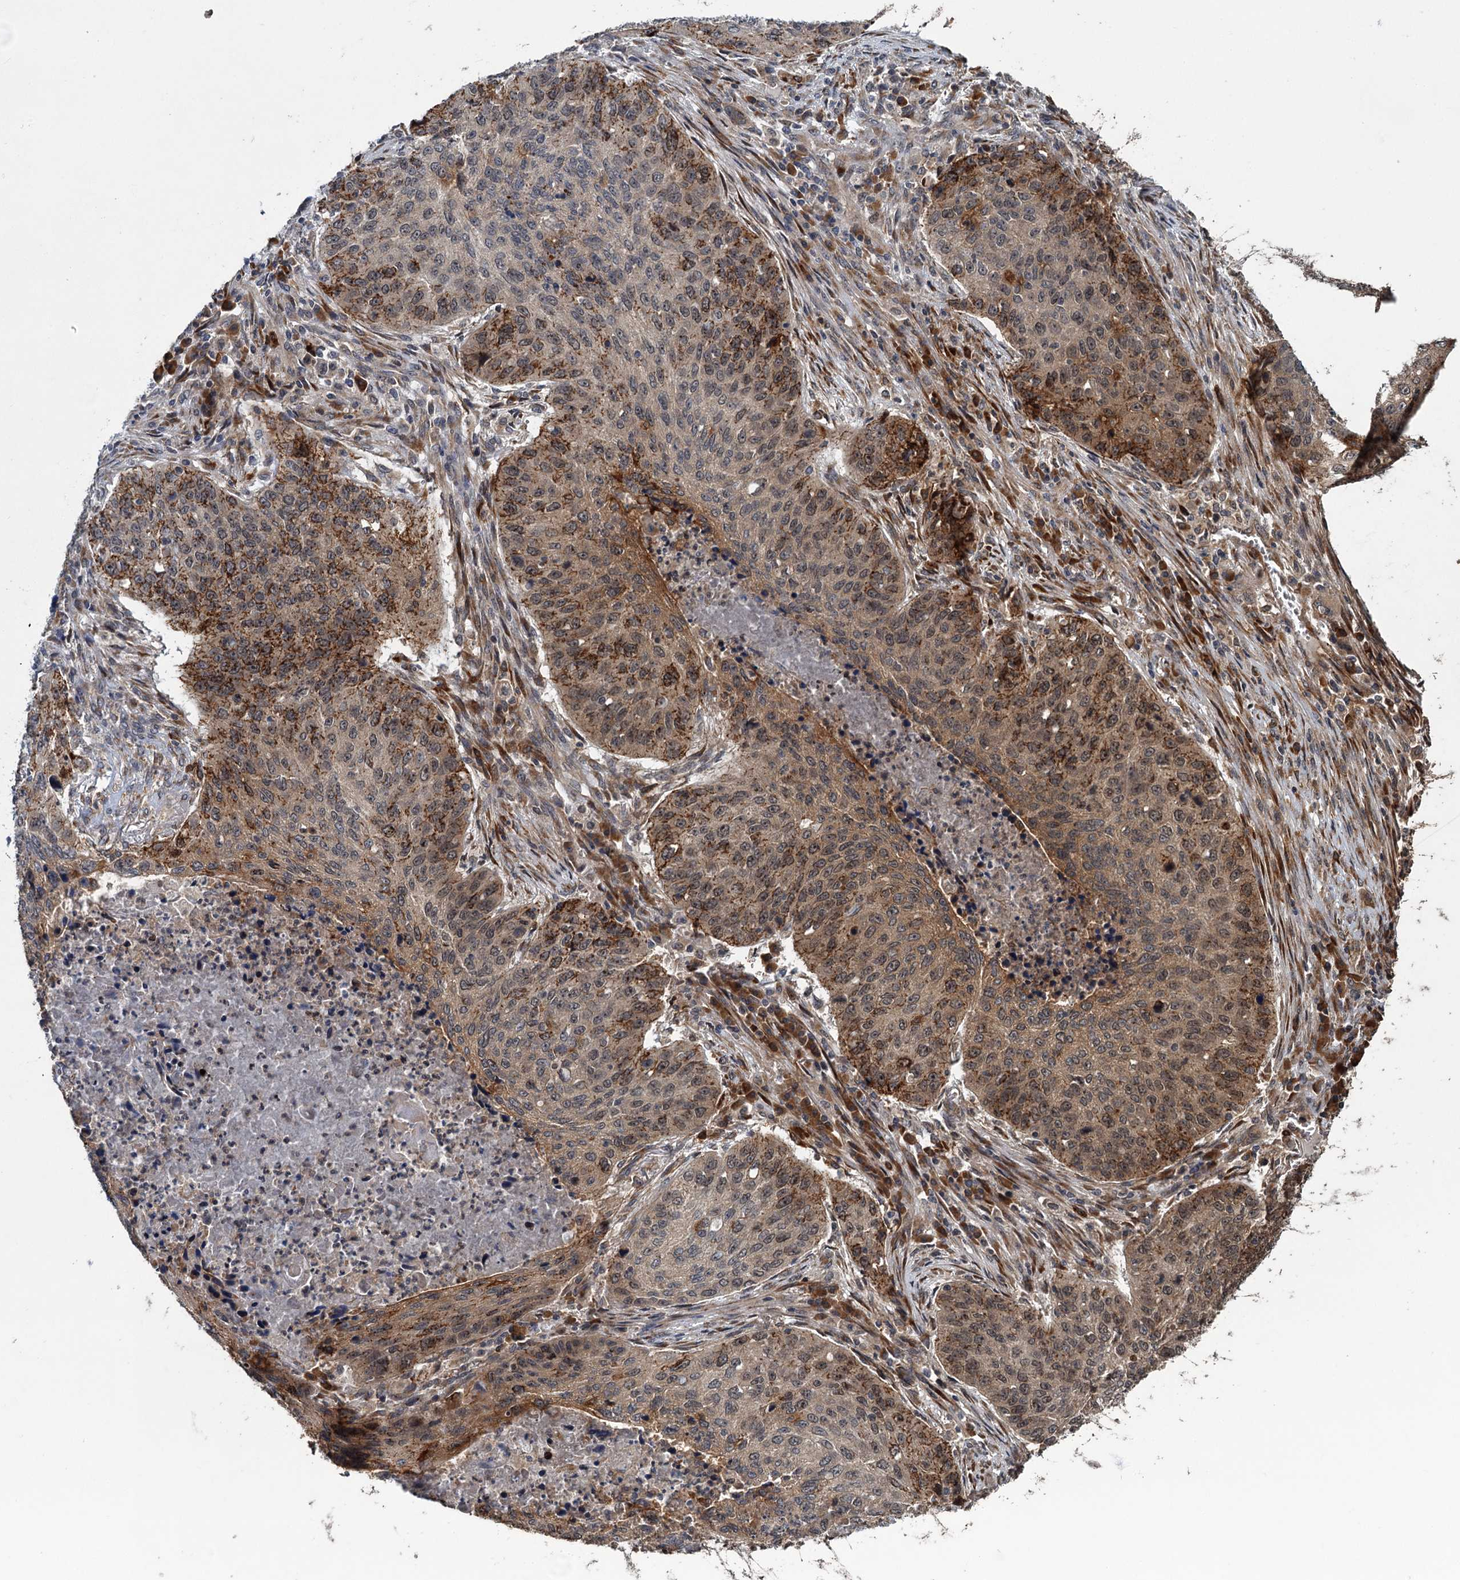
{"staining": {"intensity": "moderate", "quantity": ">75%", "location": "cytoplasmic/membranous"}, "tissue": "lung cancer", "cell_type": "Tumor cells", "image_type": "cancer", "snomed": [{"axis": "morphology", "description": "Squamous cell carcinoma, NOS"}, {"axis": "topography", "description": "Lung"}], "caption": "Immunohistochemistry (IHC) of lung cancer shows medium levels of moderate cytoplasmic/membranous staining in approximately >75% of tumor cells.", "gene": "KANSL2", "patient": {"sex": "female", "age": 63}}